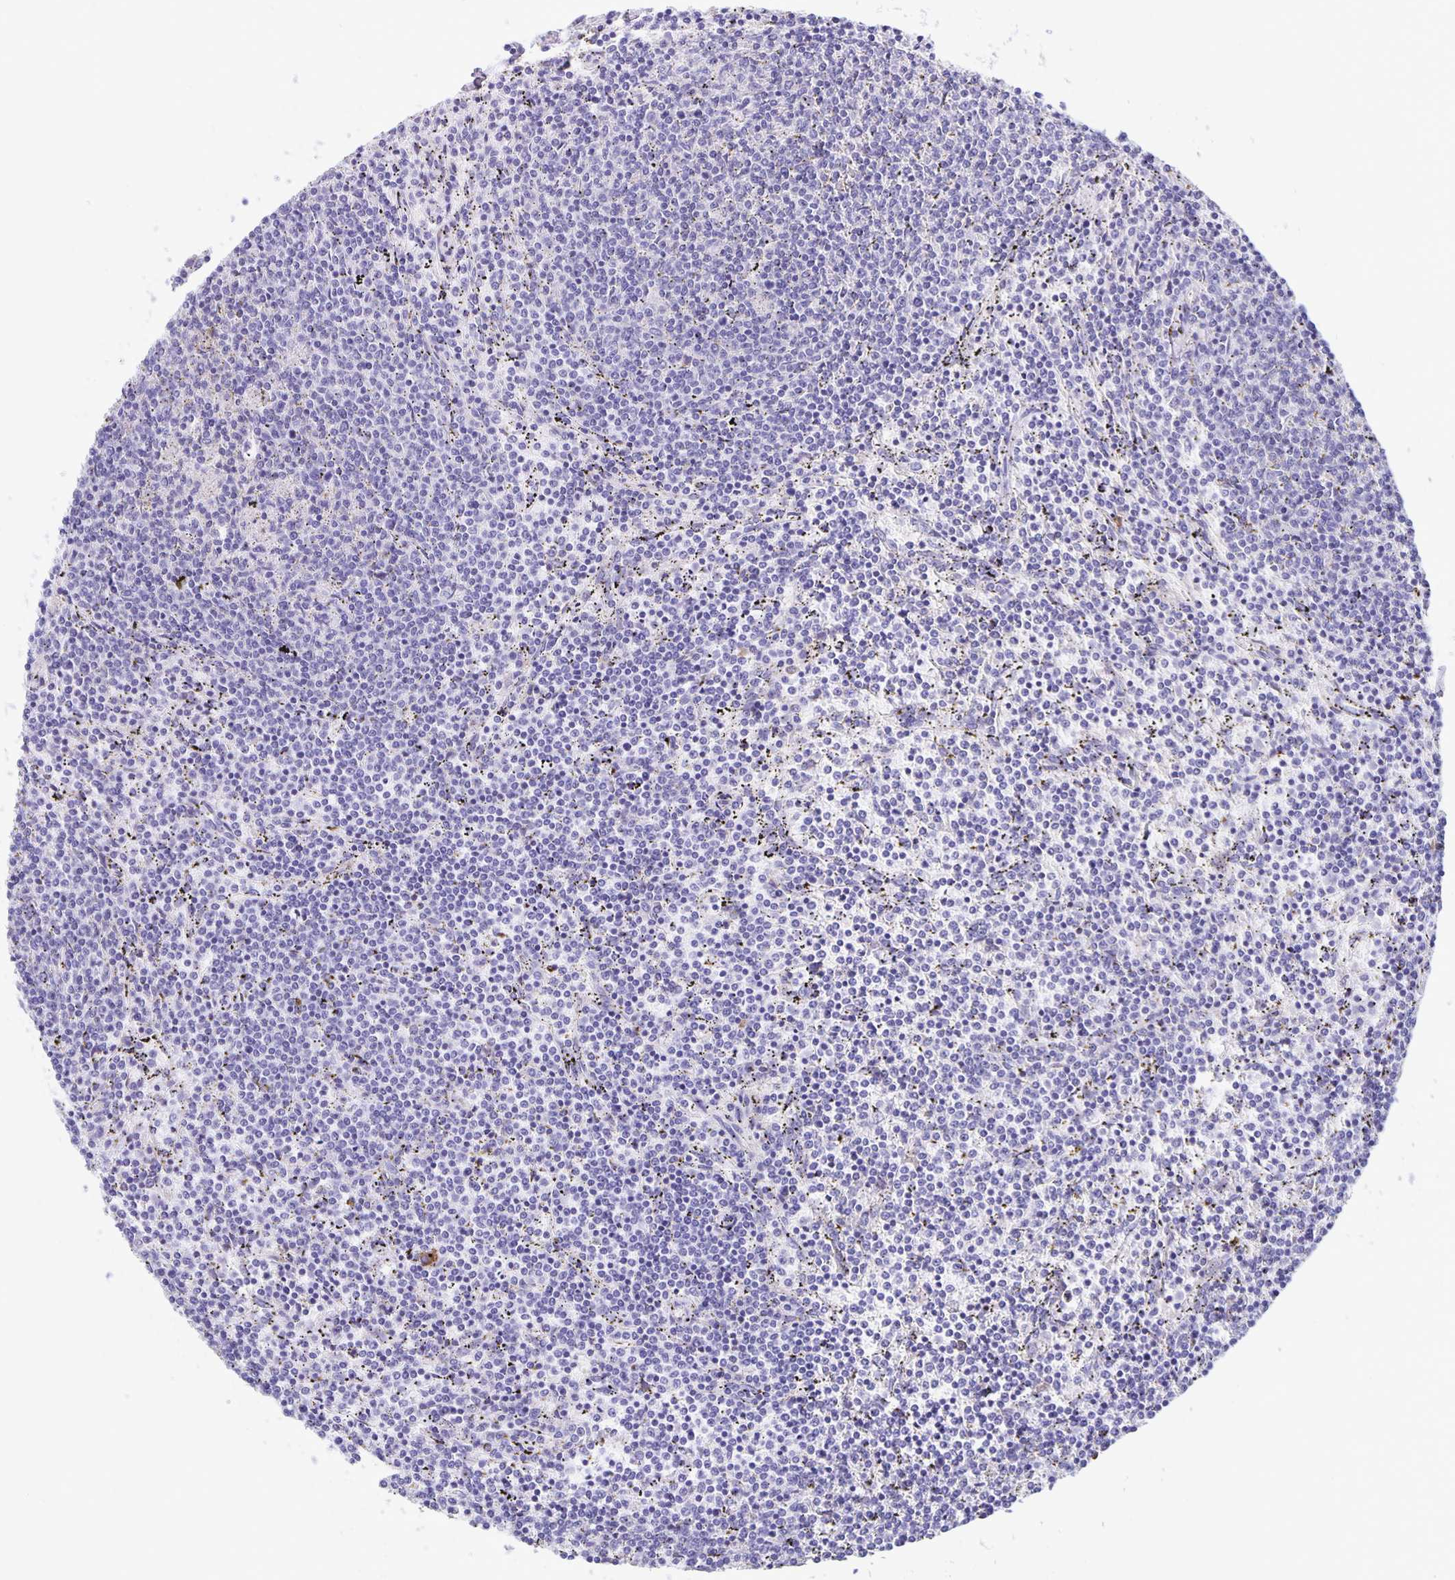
{"staining": {"intensity": "negative", "quantity": "none", "location": "none"}, "tissue": "lymphoma", "cell_type": "Tumor cells", "image_type": "cancer", "snomed": [{"axis": "morphology", "description": "Malignant lymphoma, non-Hodgkin's type, Low grade"}, {"axis": "topography", "description": "Spleen"}], "caption": "Image shows no significant protein staining in tumor cells of low-grade malignant lymphoma, non-Hodgkin's type.", "gene": "ERMN", "patient": {"sex": "female", "age": 50}}